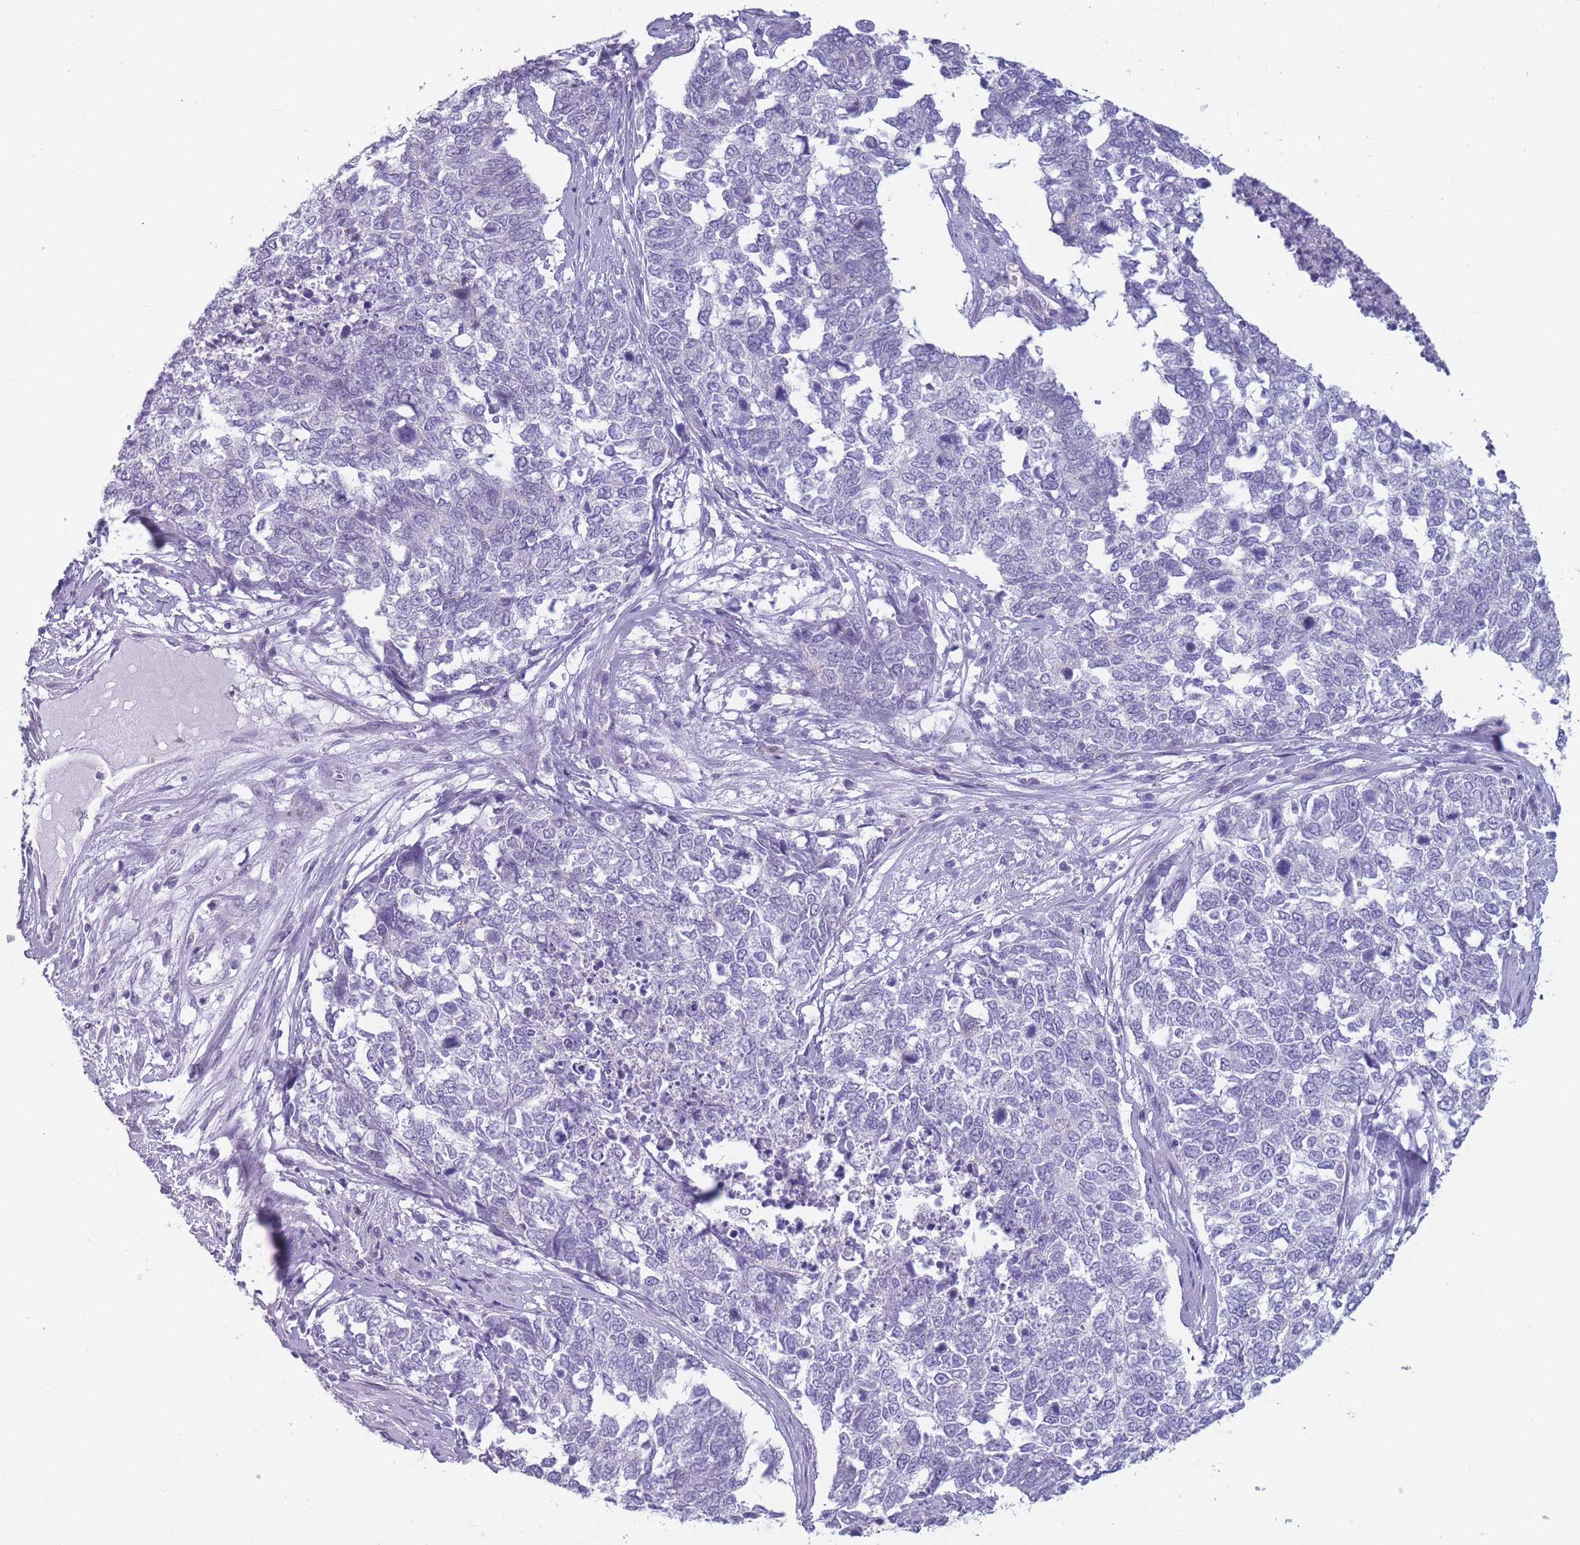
{"staining": {"intensity": "negative", "quantity": "none", "location": "none"}, "tissue": "cervical cancer", "cell_type": "Tumor cells", "image_type": "cancer", "snomed": [{"axis": "morphology", "description": "Squamous cell carcinoma, NOS"}, {"axis": "topography", "description": "Cervix"}], "caption": "Immunohistochemical staining of human cervical cancer displays no significant expression in tumor cells.", "gene": "DCANP1", "patient": {"sex": "female", "age": 63}}